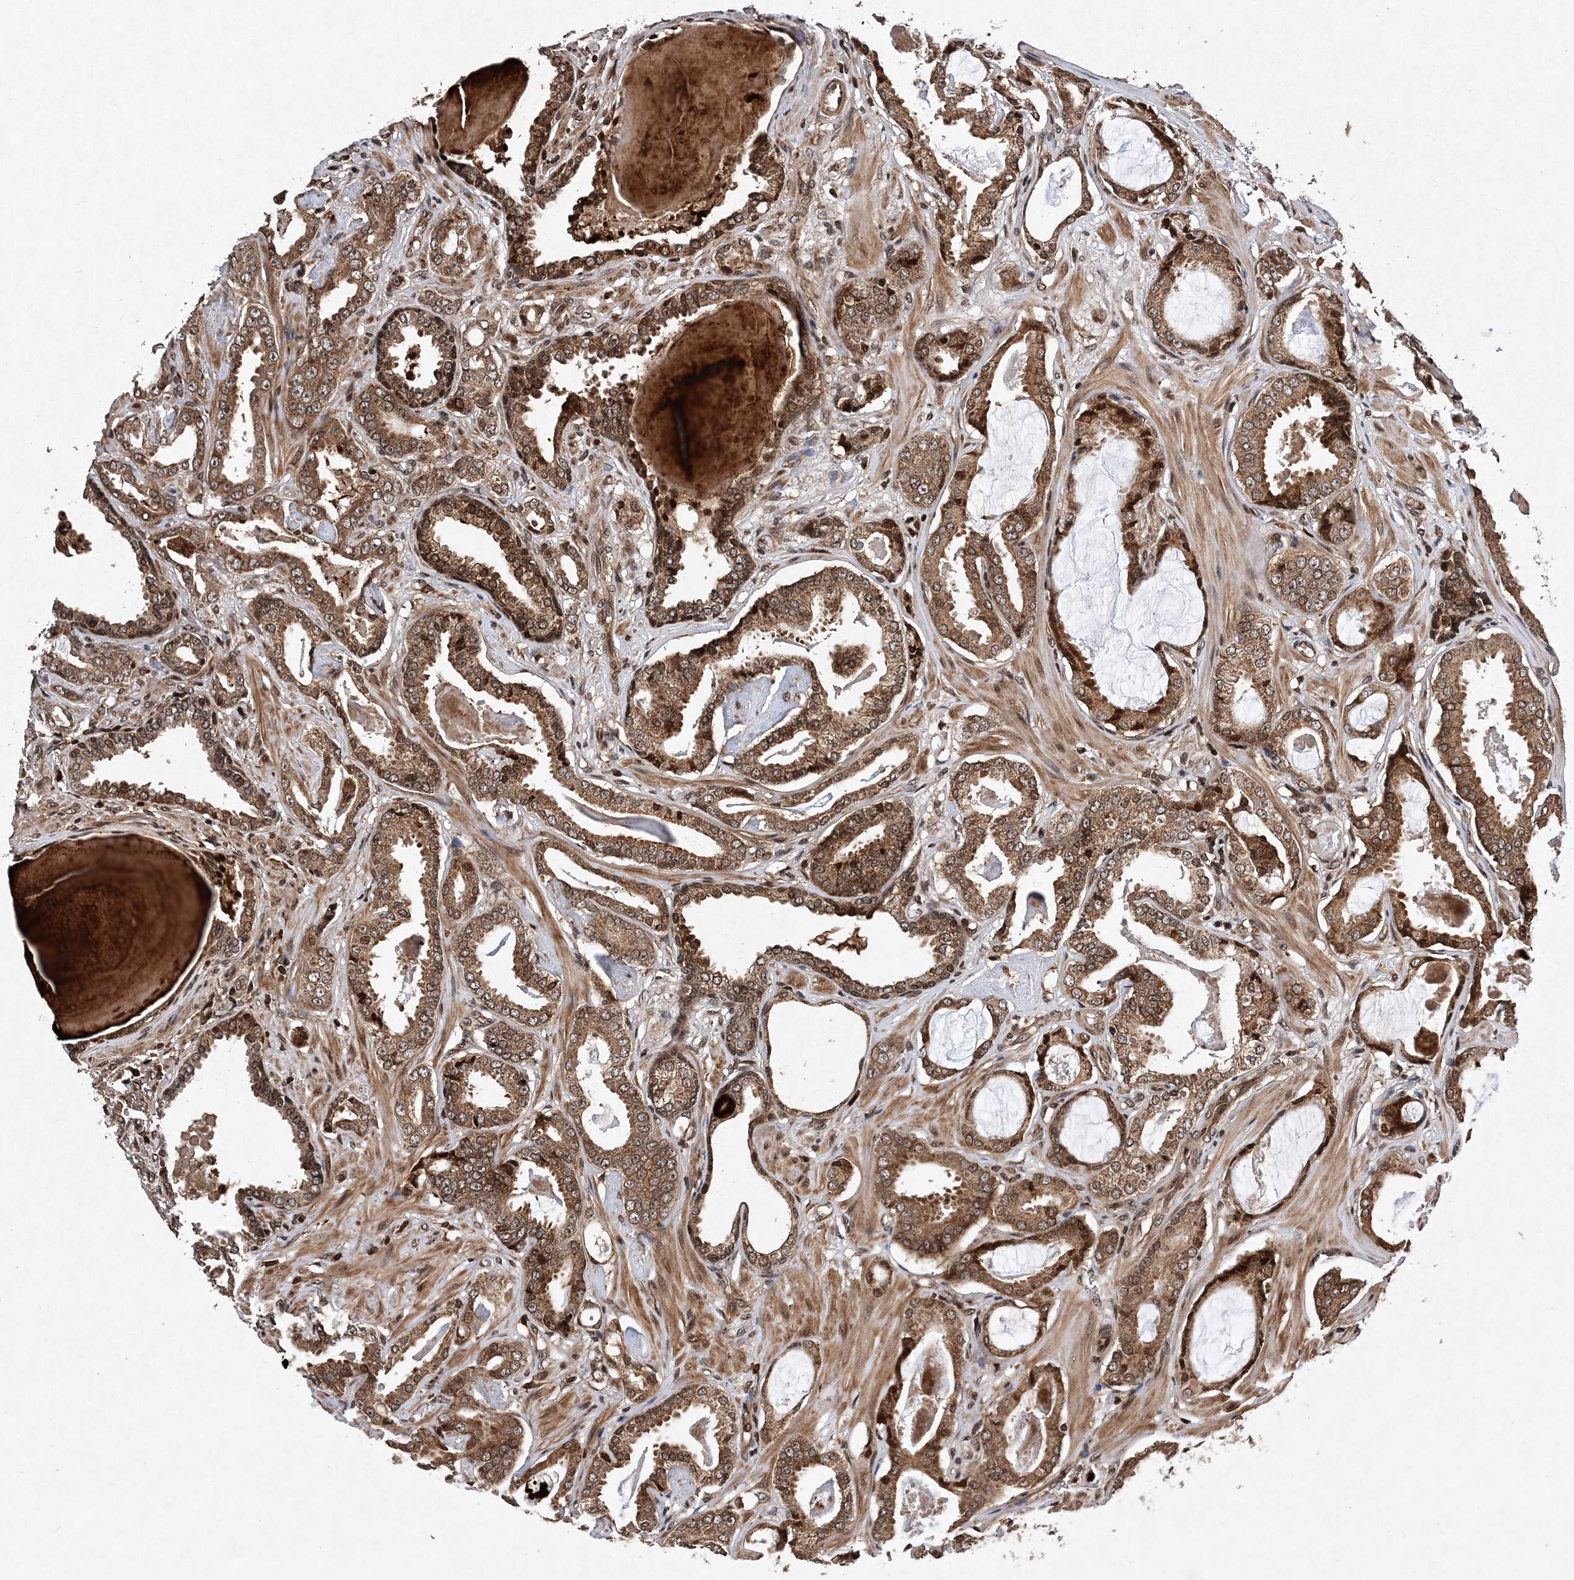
{"staining": {"intensity": "moderate", "quantity": ">75%", "location": "cytoplasmic/membranous,nuclear"}, "tissue": "prostate cancer", "cell_type": "Tumor cells", "image_type": "cancer", "snomed": [{"axis": "morphology", "description": "Adenocarcinoma, Low grade"}, {"axis": "topography", "description": "Prostate"}], "caption": "Tumor cells display medium levels of moderate cytoplasmic/membranous and nuclear expression in about >75% of cells in prostate cancer (adenocarcinoma (low-grade)). The protein is stained brown, and the nuclei are stained in blue (DAB IHC with brightfield microscopy, high magnification).", "gene": "PROSER1", "patient": {"sex": "male", "age": 53}}